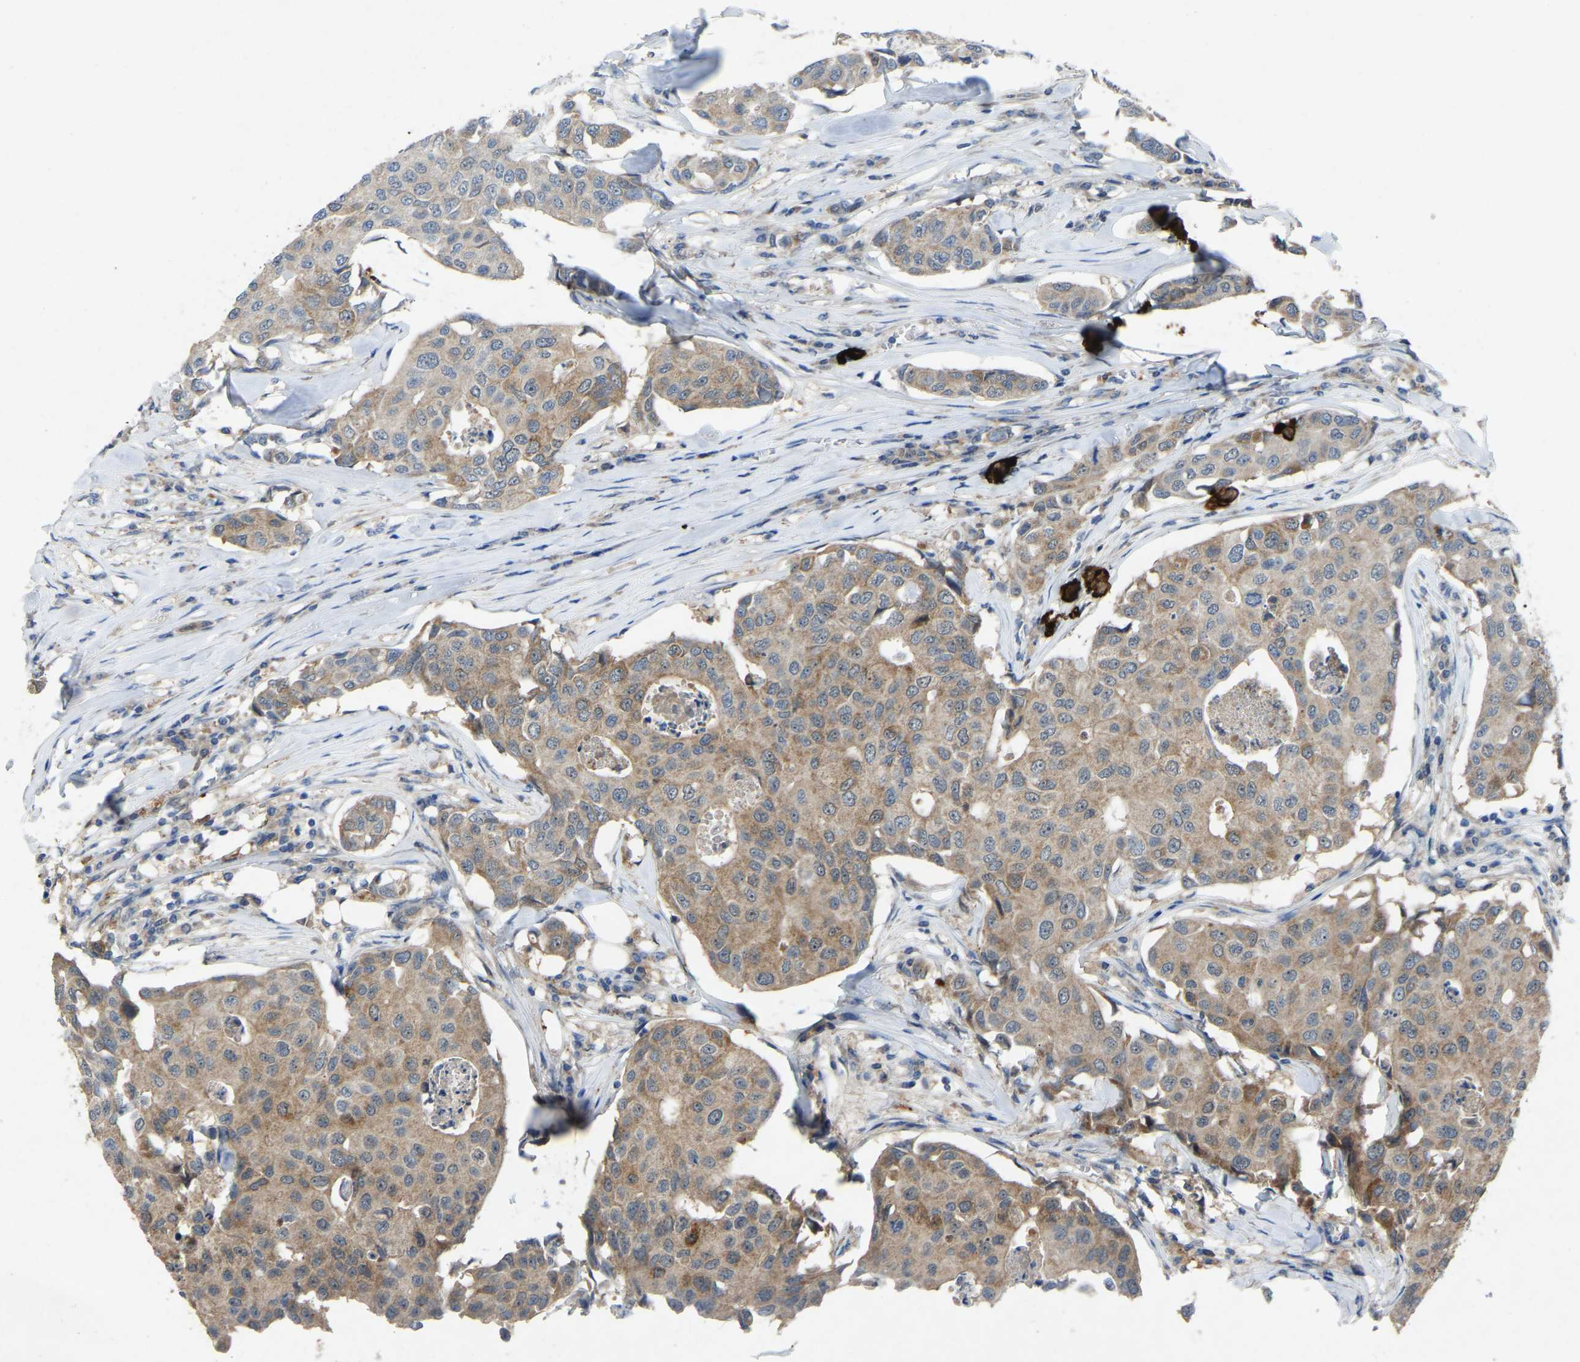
{"staining": {"intensity": "moderate", "quantity": ">75%", "location": "cytoplasmic/membranous"}, "tissue": "breast cancer", "cell_type": "Tumor cells", "image_type": "cancer", "snomed": [{"axis": "morphology", "description": "Duct carcinoma"}, {"axis": "topography", "description": "Breast"}], "caption": "This photomicrograph exhibits breast cancer stained with immunohistochemistry (IHC) to label a protein in brown. The cytoplasmic/membranous of tumor cells show moderate positivity for the protein. Nuclei are counter-stained blue.", "gene": "FHIT", "patient": {"sex": "female", "age": 80}}